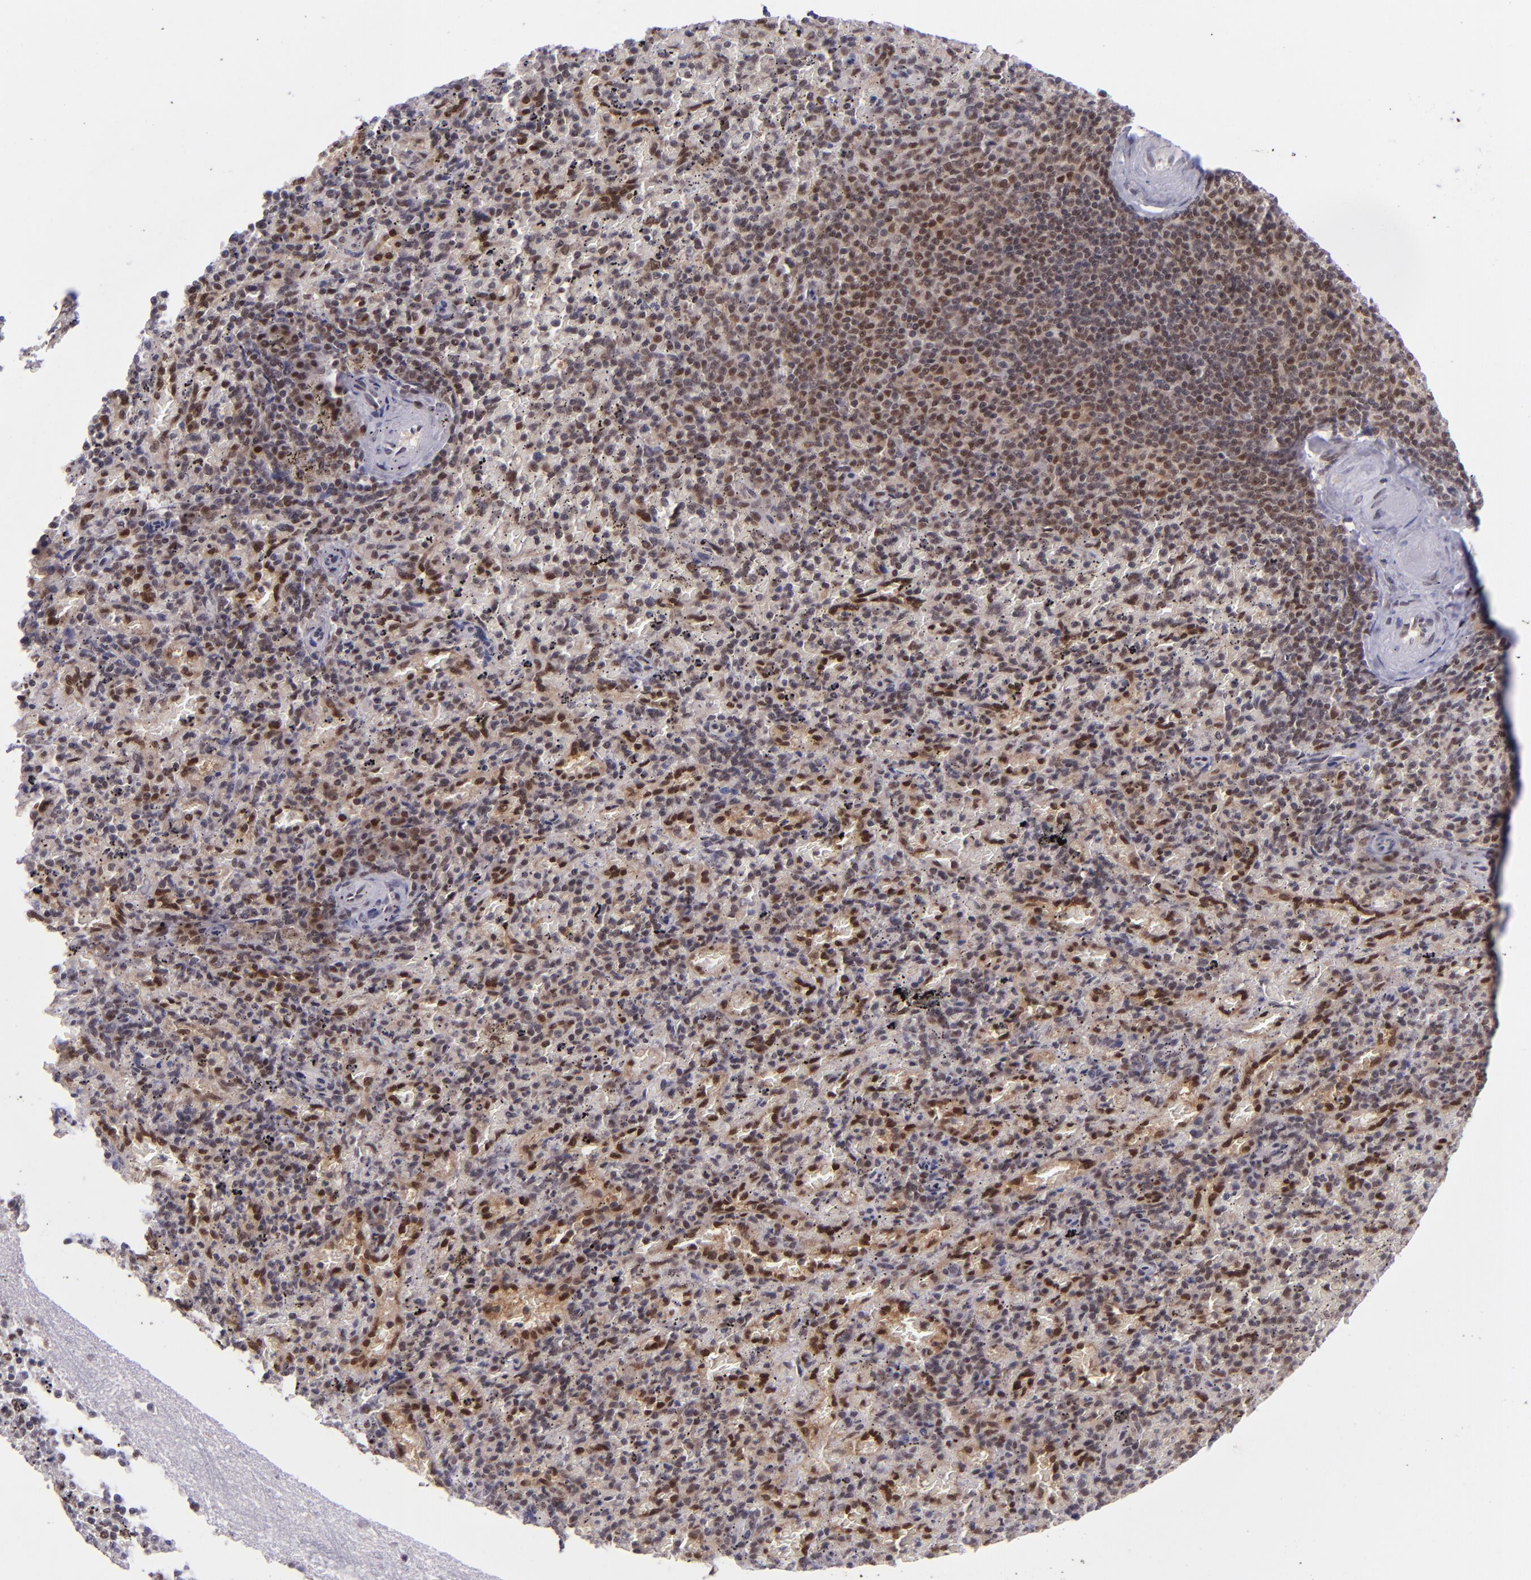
{"staining": {"intensity": "weak", "quantity": "25%-75%", "location": "nuclear"}, "tissue": "spleen", "cell_type": "Cells in red pulp", "image_type": "normal", "snomed": [{"axis": "morphology", "description": "Normal tissue, NOS"}, {"axis": "topography", "description": "Spleen"}], "caption": "Protein staining by IHC demonstrates weak nuclear positivity in about 25%-75% of cells in red pulp in benign spleen.", "gene": "BAG1", "patient": {"sex": "female", "age": 43}}